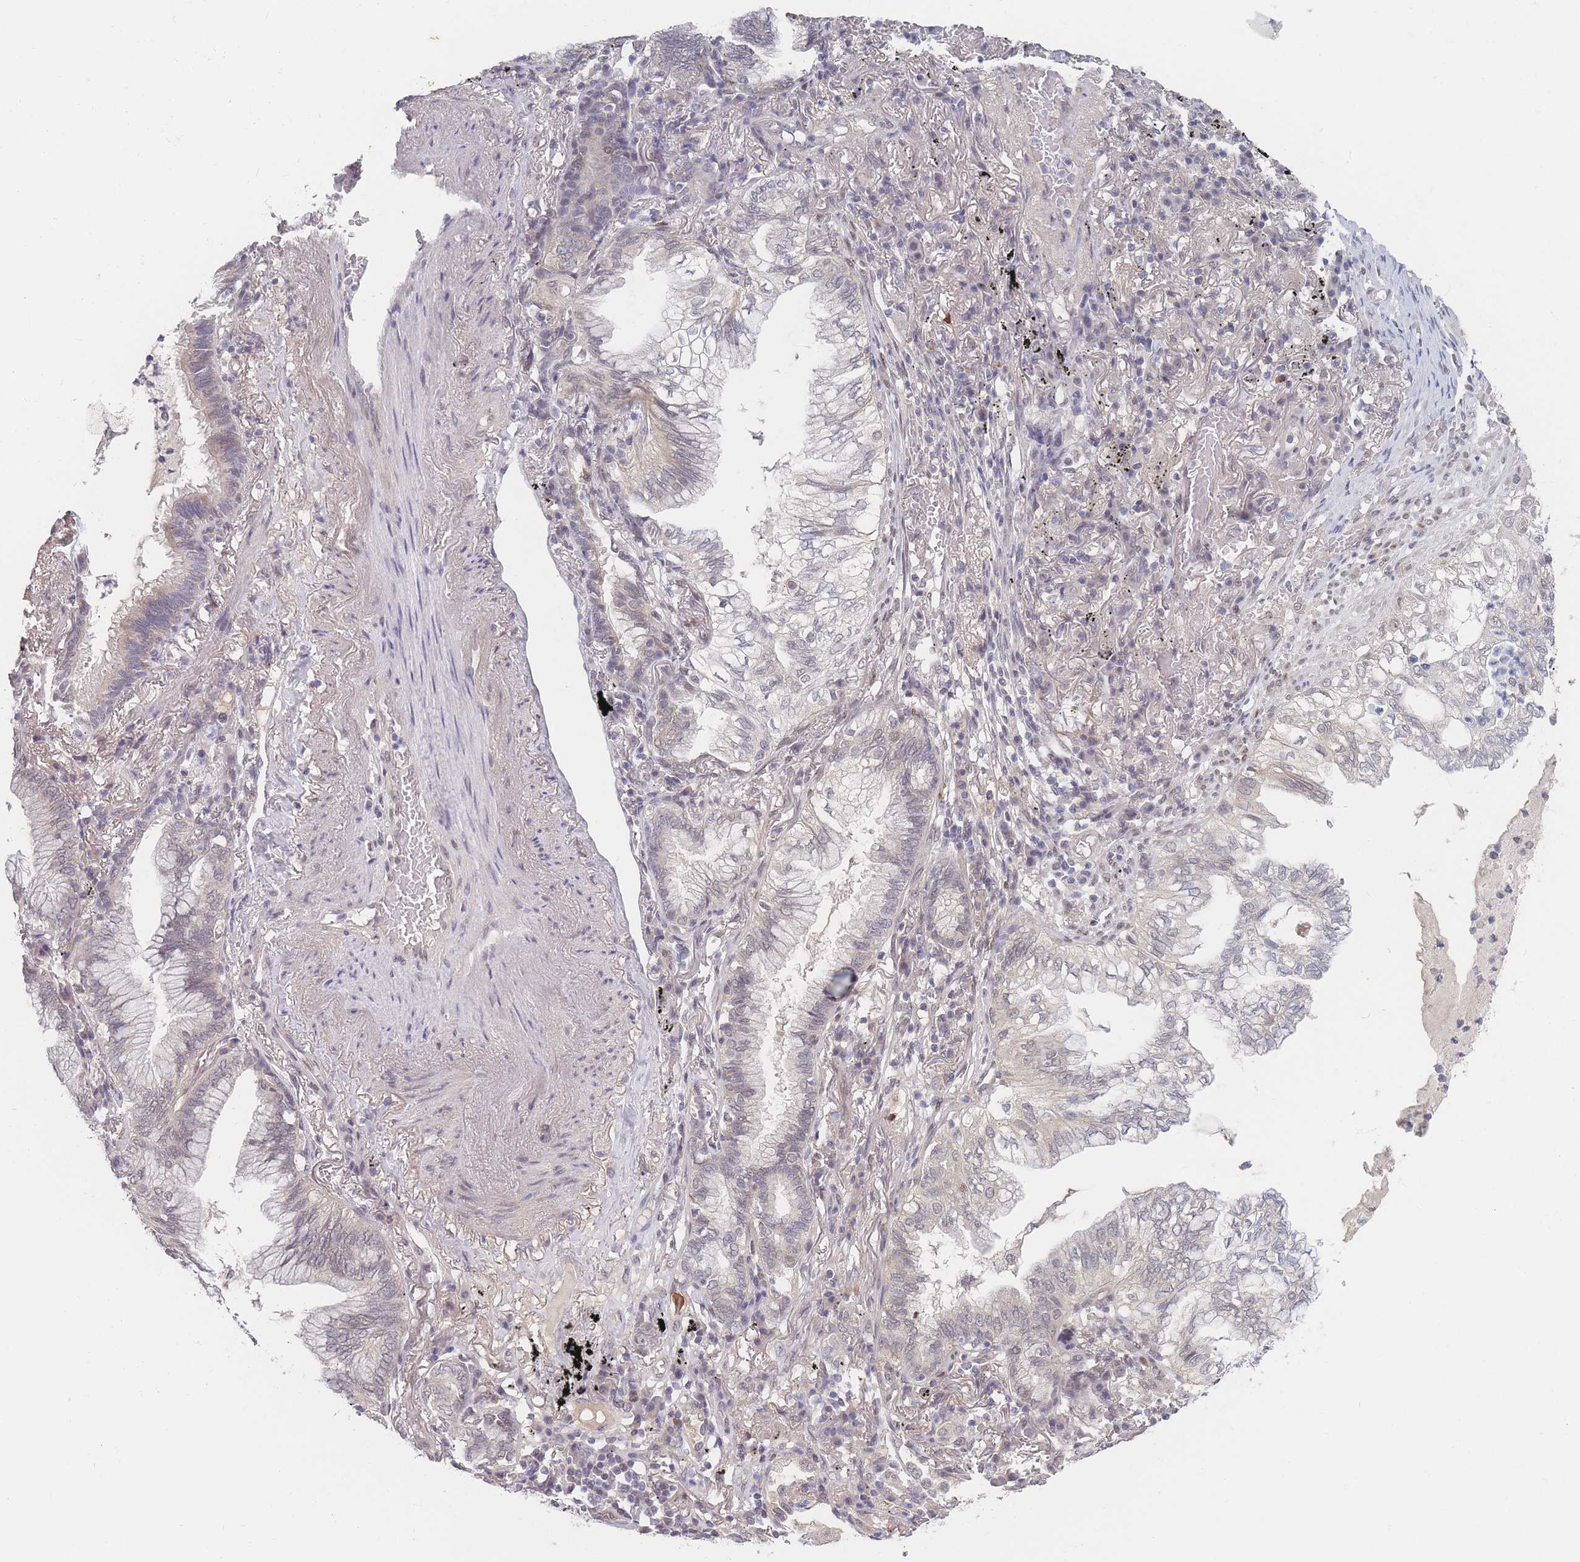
{"staining": {"intensity": "negative", "quantity": "none", "location": "none"}, "tissue": "lung cancer", "cell_type": "Tumor cells", "image_type": "cancer", "snomed": [{"axis": "morphology", "description": "Adenocarcinoma, NOS"}, {"axis": "topography", "description": "Lung"}], "caption": "IHC of lung adenocarcinoma reveals no expression in tumor cells.", "gene": "ANKRD10", "patient": {"sex": "female", "age": 70}}